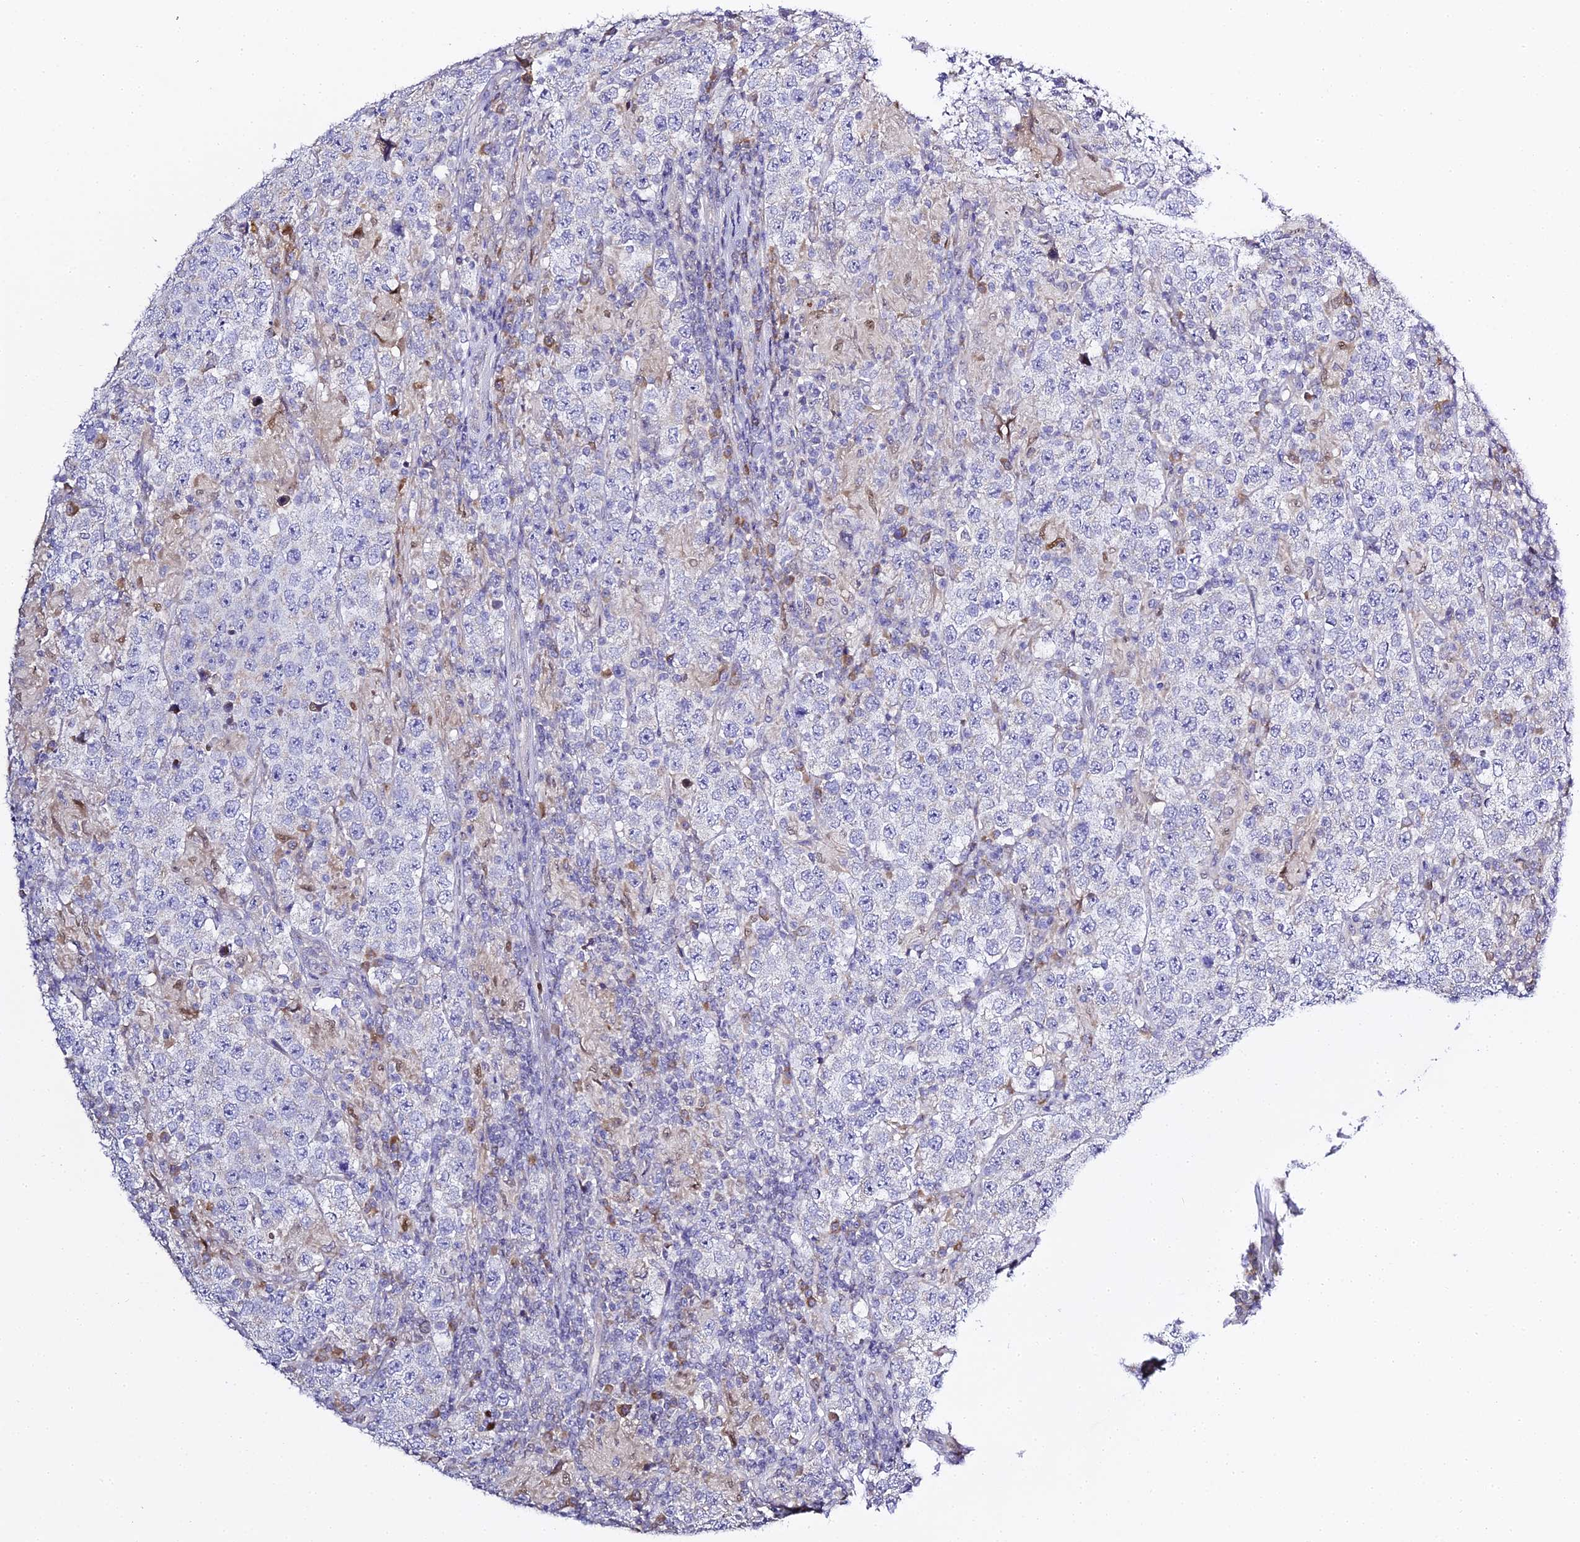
{"staining": {"intensity": "negative", "quantity": "none", "location": "none"}, "tissue": "testis cancer", "cell_type": "Tumor cells", "image_type": "cancer", "snomed": [{"axis": "morphology", "description": "Normal tissue, NOS"}, {"axis": "morphology", "description": "Urothelial carcinoma, High grade"}, {"axis": "morphology", "description": "Seminoma, NOS"}, {"axis": "morphology", "description": "Carcinoma, Embryonal, NOS"}, {"axis": "topography", "description": "Urinary bladder"}, {"axis": "topography", "description": "Testis"}], "caption": "Testis cancer (high-grade urothelial carcinoma) was stained to show a protein in brown. There is no significant staining in tumor cells.", "gene": "SERP1", "patient": {"sex": "male", "age": 41}}